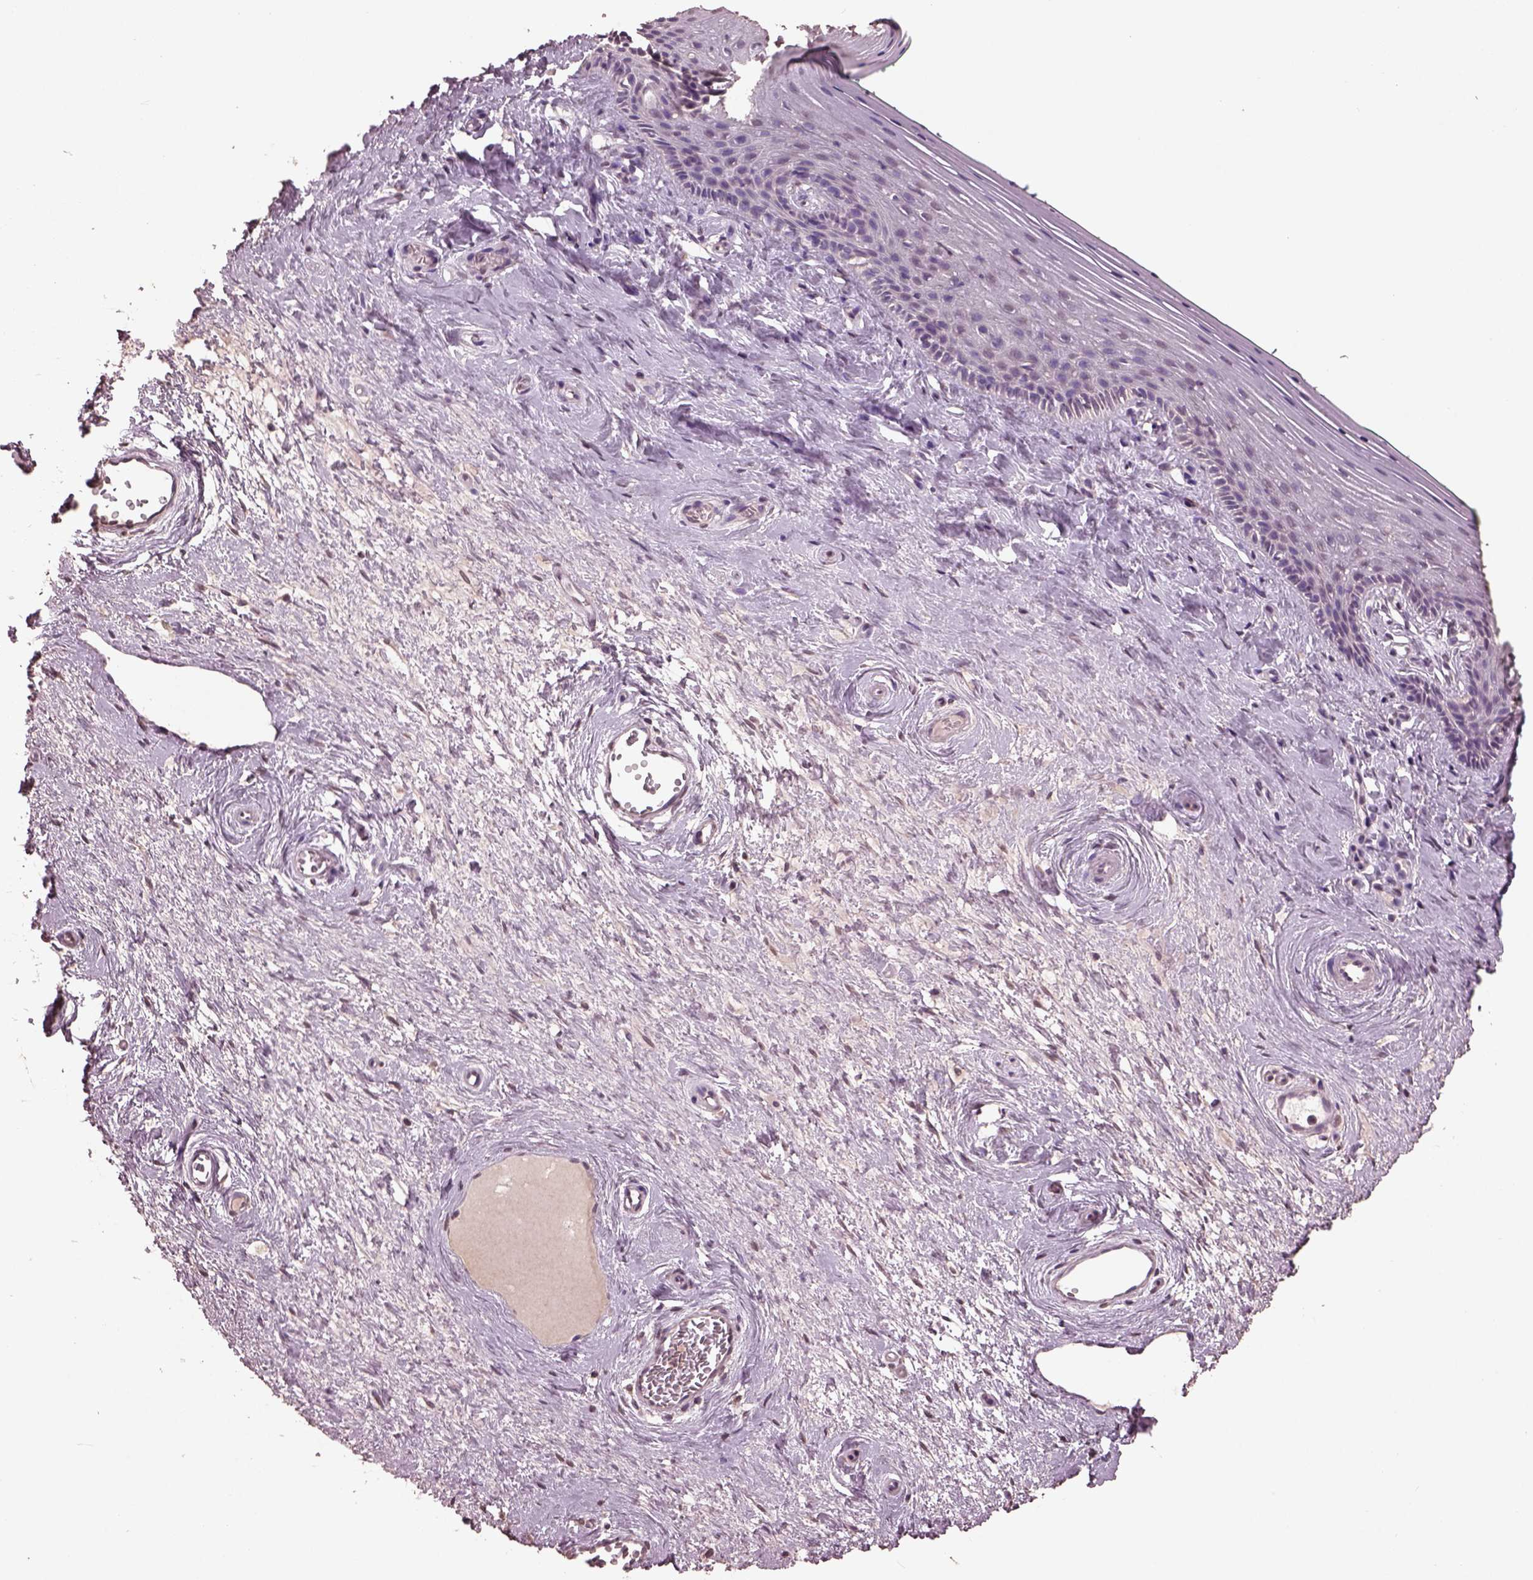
{"staining": {"intensity": "negative", "quantity": "none", "location": "none"}, "tissue": "vagina", "cell_type": "Squamous epithelial cells", "image_type": "normal", "snomed": [{"axis": "morphology", "description": "Normal tissue, NOS"}, {"axis": "topography", "description": "Vagina"}], "caption": "This is an immunohistochemistry image of benign human vagina. There is no positivity in squamous epithelial cells.", "gene": "CPT1C", "patient": {"sex": "female", "age": 45}}